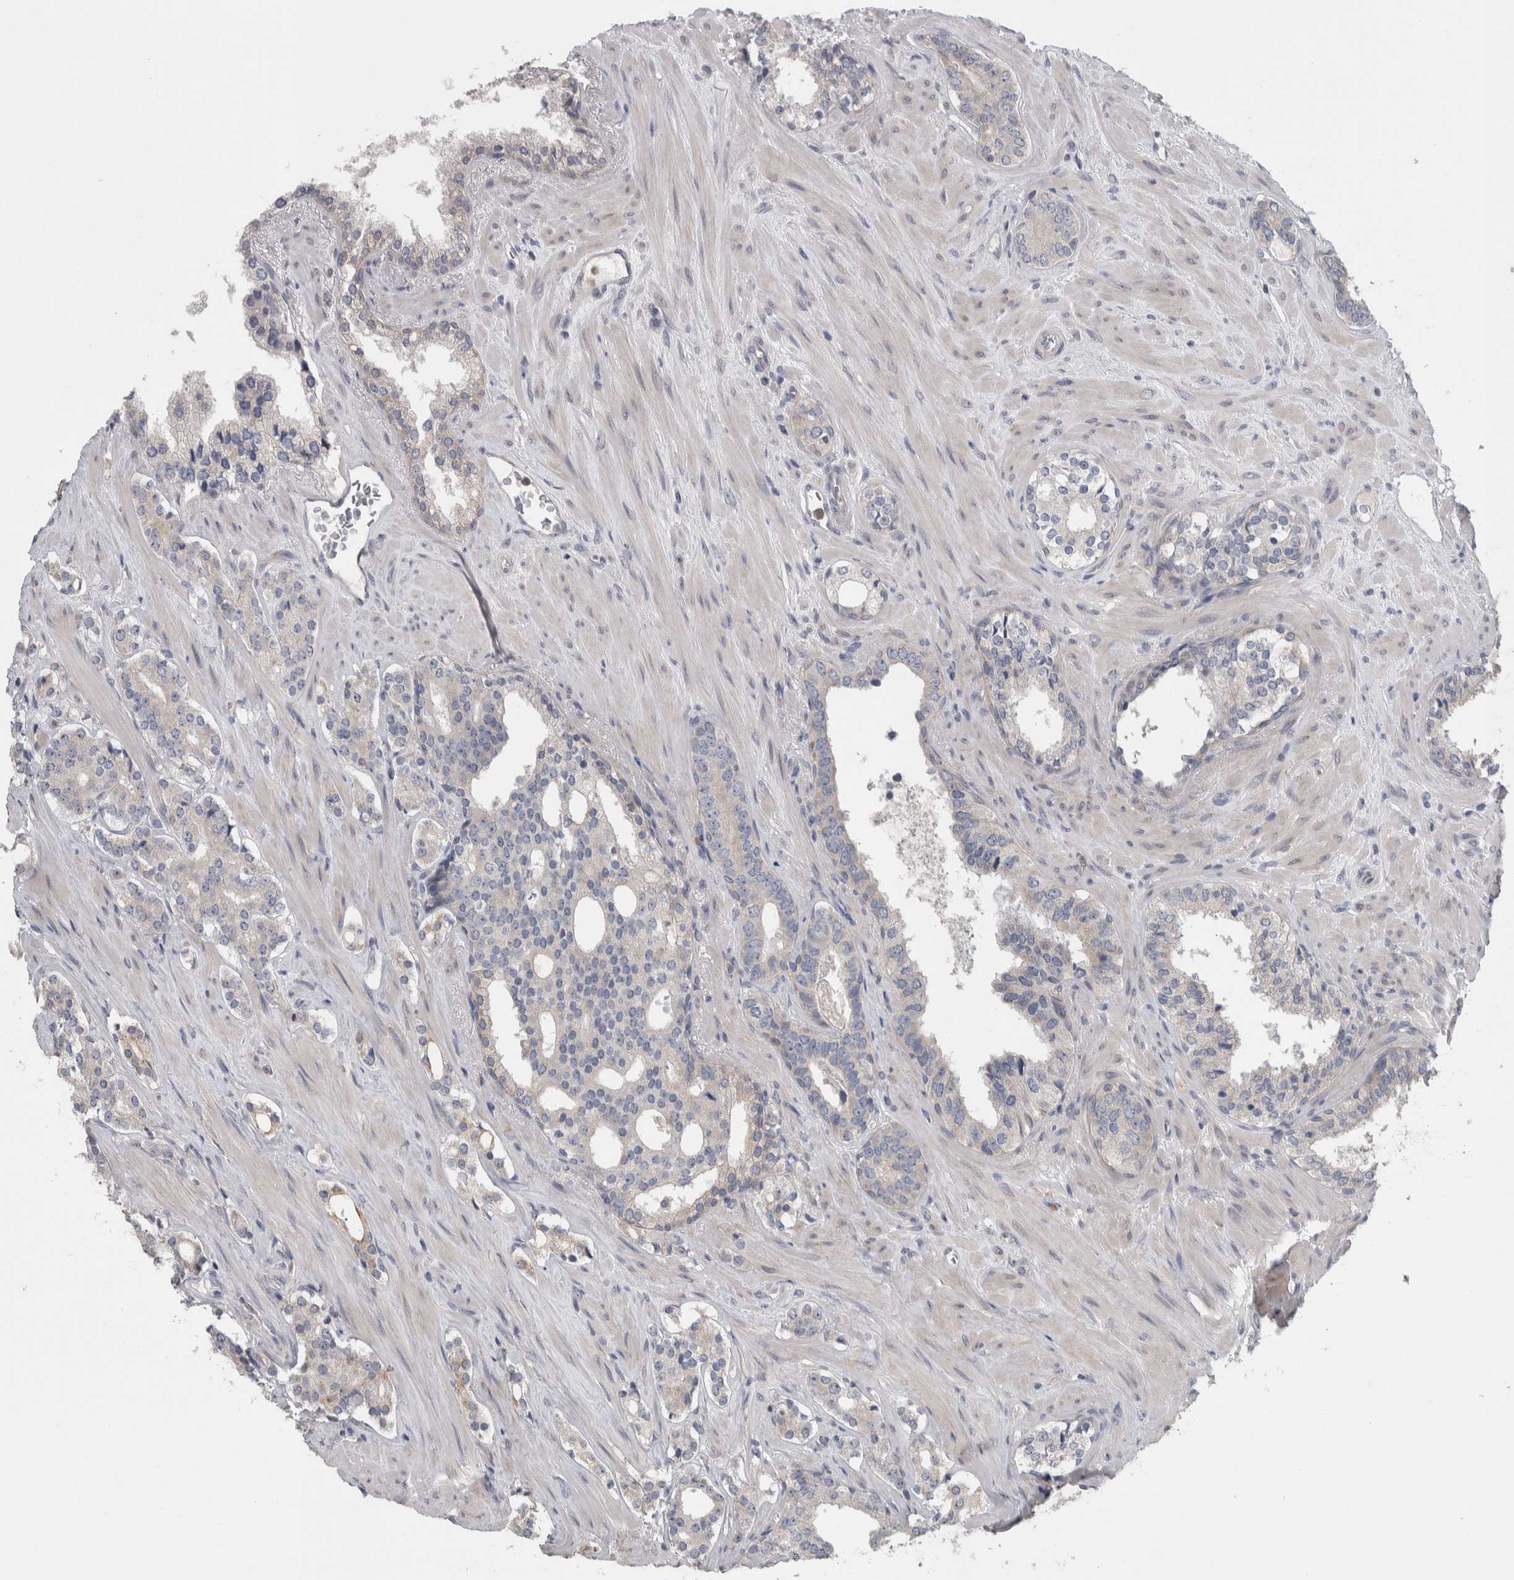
{"staining": {"intensity": "negative", "quantity": "none", "location": "none"}, "tissue": "prostate cancer", "cell_type": "Tumor cells", "image_type": "cancer", "snomed": [{"axis": "morphology", "description": "Adenocarcinoma, High grade"}, {"axis": "topography", "description": "Prostate"}], "caption": "Immunohistochemical staining of prostate cancer shows no significant positivity in tumor cells.", "gene": "SRP68", "patient": {"sex": "male", "age": 71}}